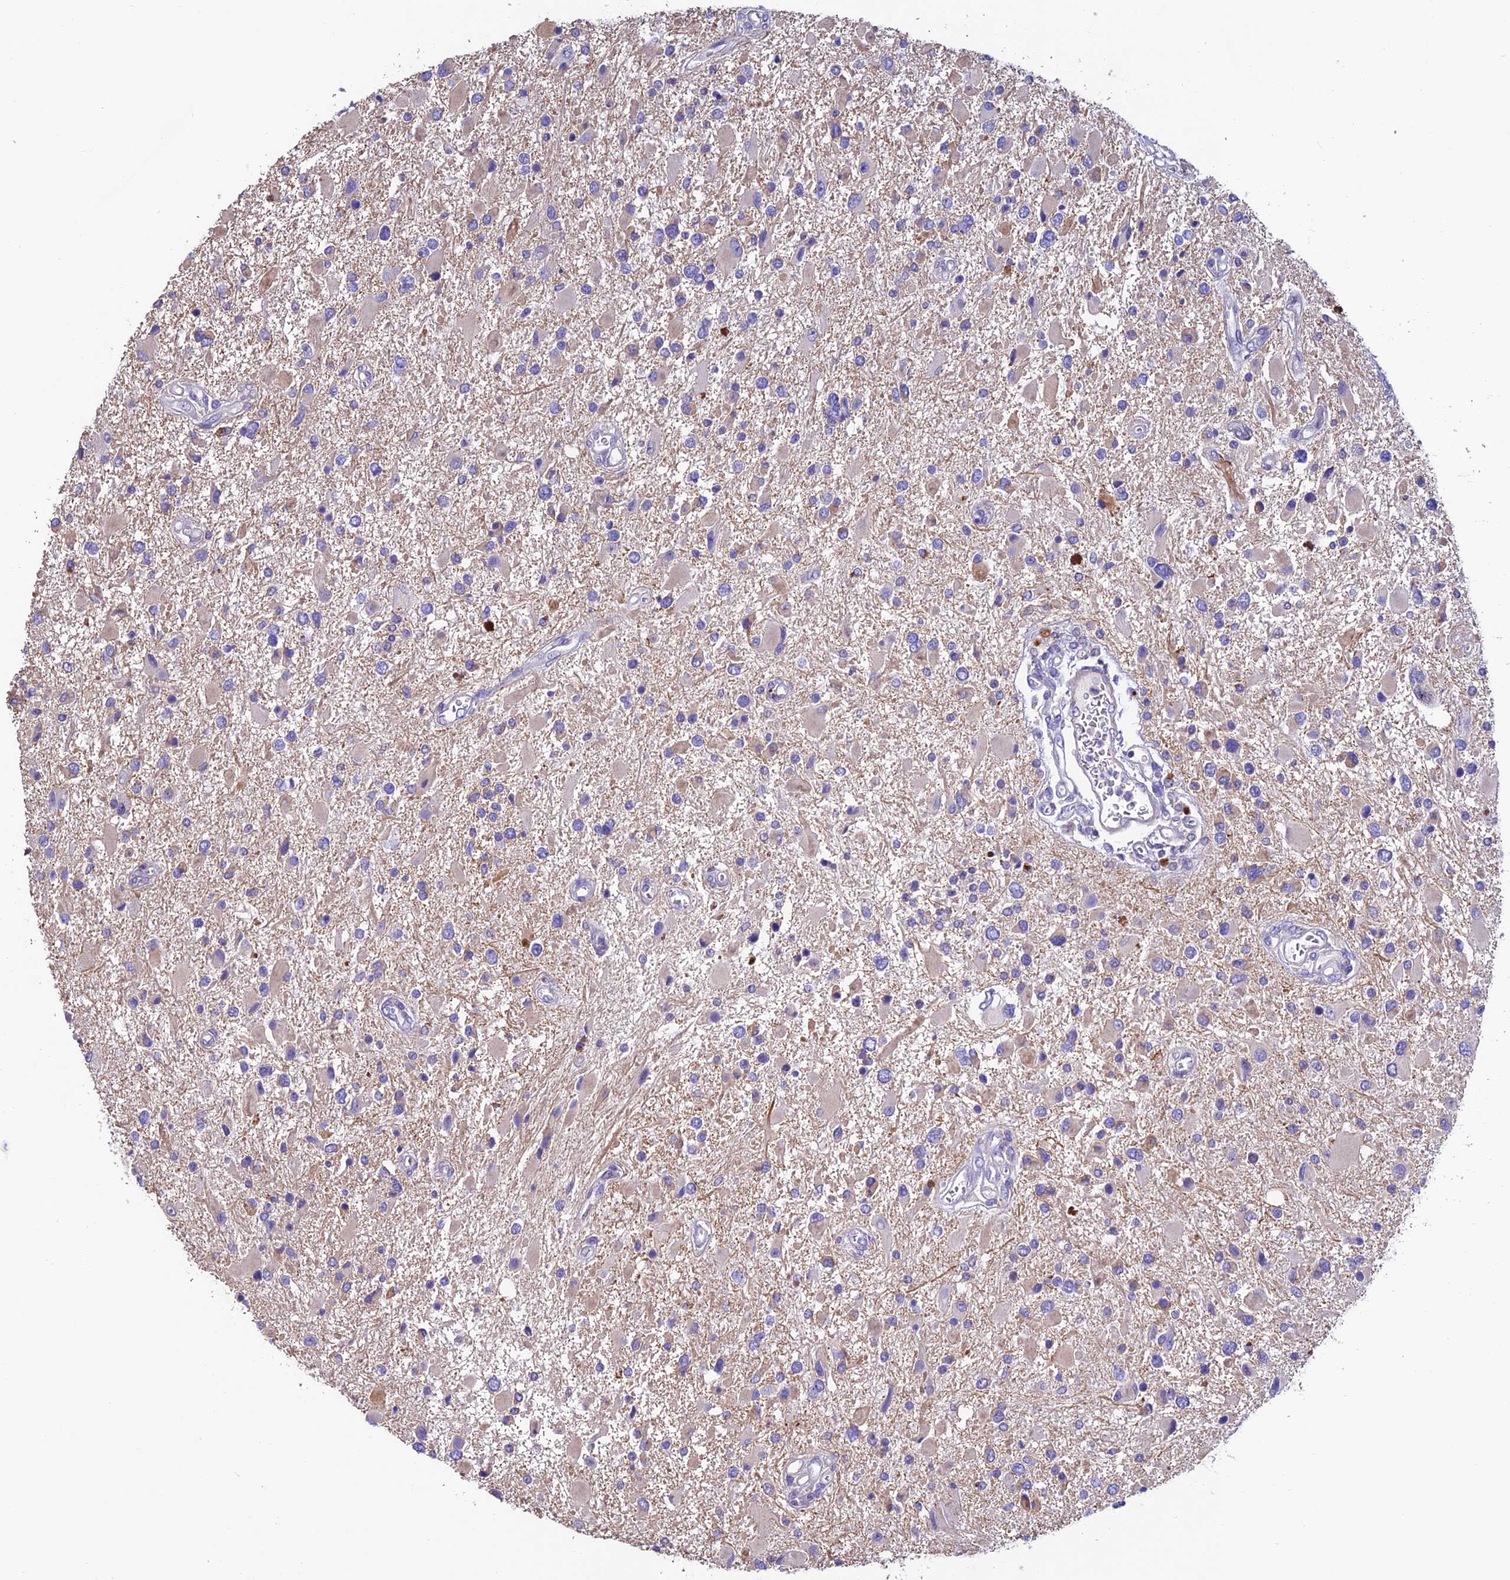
{"staining": {"intensity": "negative", "quantity": "none", "location": "none"}, "tissue": "glioma", "cell_type": "Tumor cells", "image_type": "cancer", "snomed": [{"axis": "morphology", "description": "Glioma, malignant, High grade"}, {"axis": "topography", "description": "Brain"}], "caption": "A photomicrograph of malignant glioma (high-grade) stained for a protein exhibits no brown staining in tumor cells. The staining is performed using DAB (3,3'-diaminobenzidine) brown chromogen with nuclei counter-stained in using hematoxylin.", "gene": "FAM178B", "patient": {"sex": "male", "age": 53}}